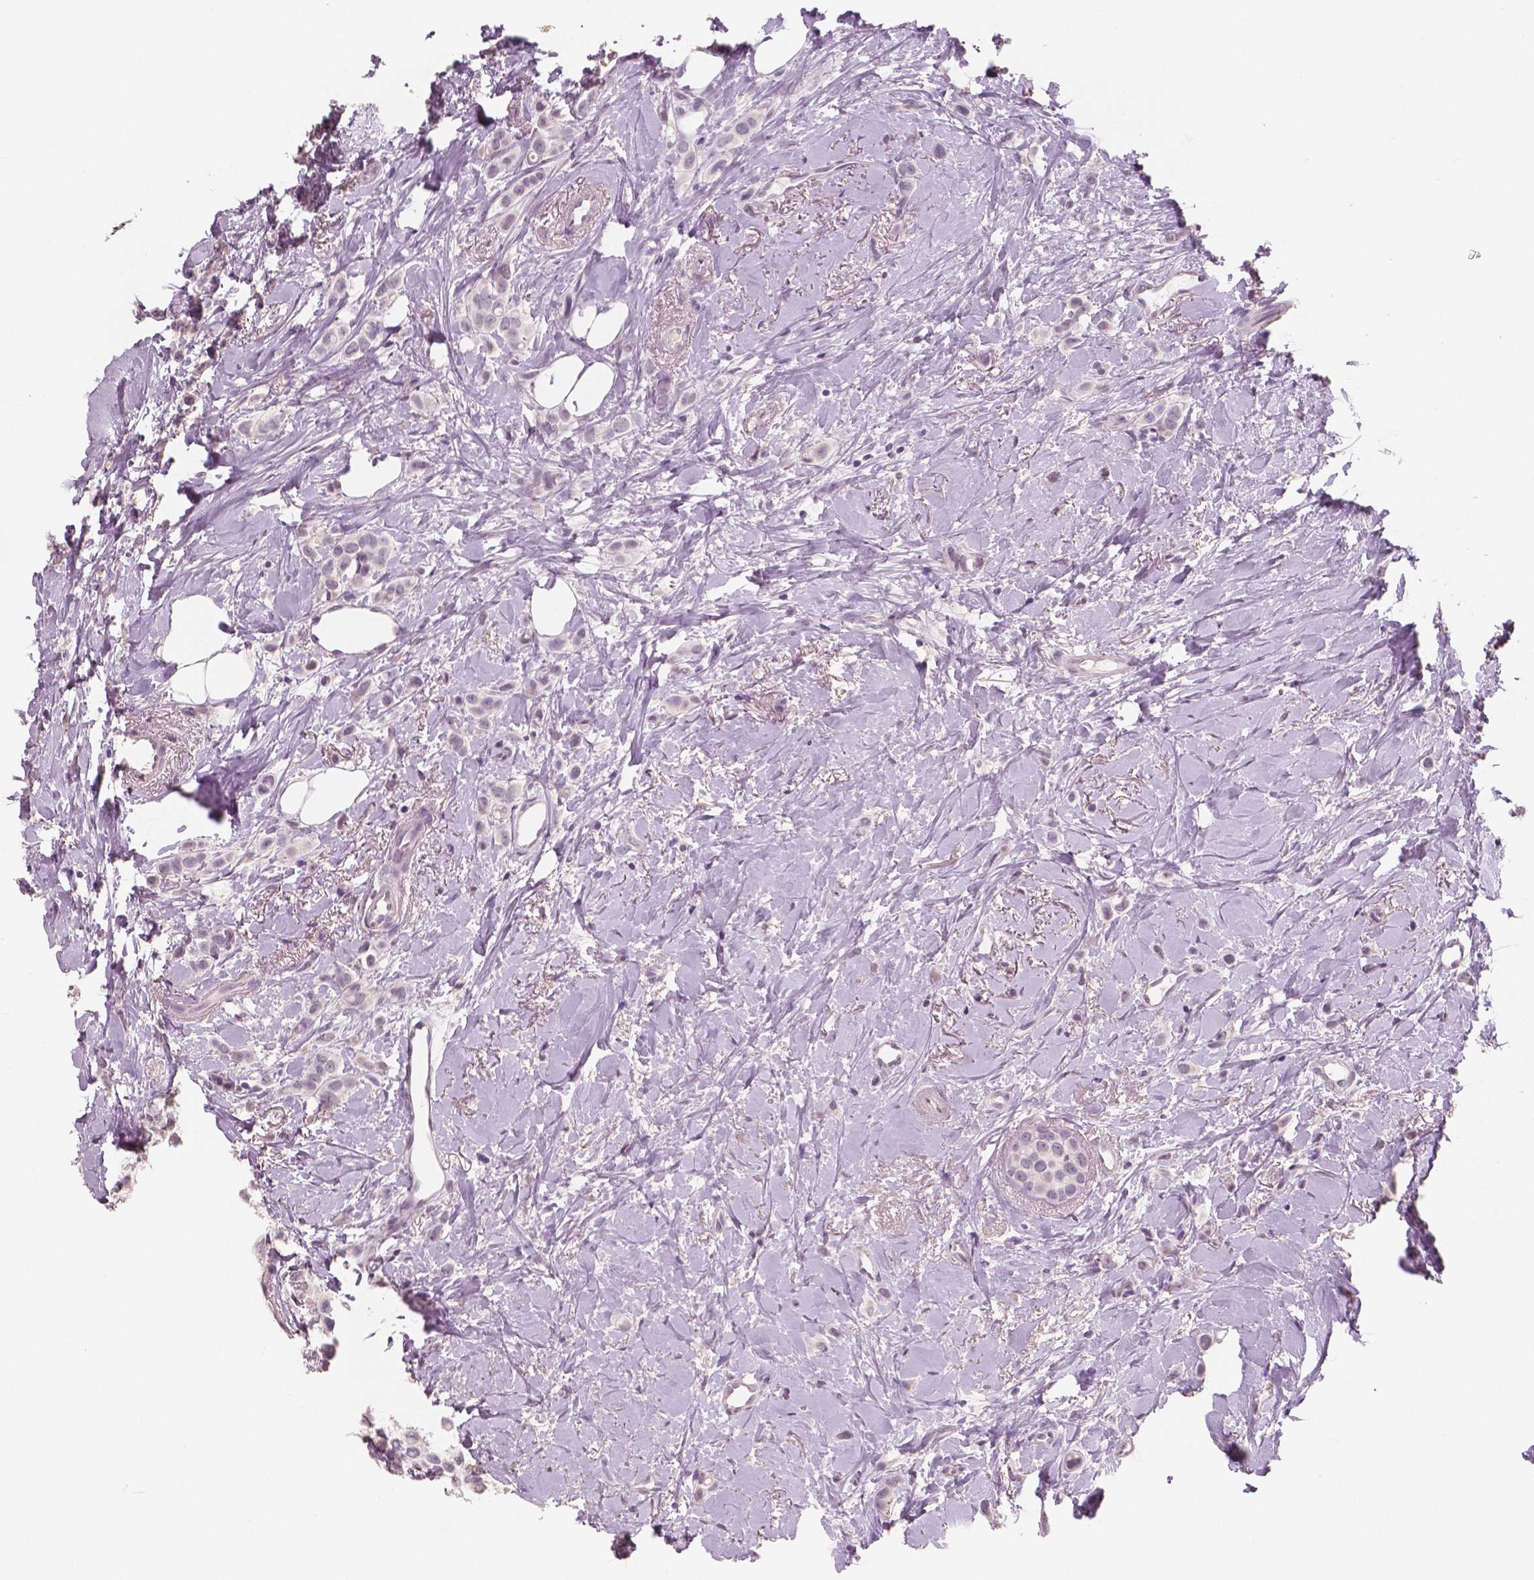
{"staining": {"intensity": "negative", "quantity": "none", "location": "none"}, "tissue": "breast cancer", "cell_type": "Tumor cells", "image_type": "cancer", "snomed": [{"axis": "morphology", "description": "Lobular carcinoma"}, {"axis": "topography", "description": "Breast"}], "caption": "Immunohistochemistry (IHC) micrograph of breast cancer (lobular carcinoma) stained for a protein (brown), which exhibits no positivity in tumor cells.", "gene": "NECAB1", "patient": {"sex": "female", "age": 66}}